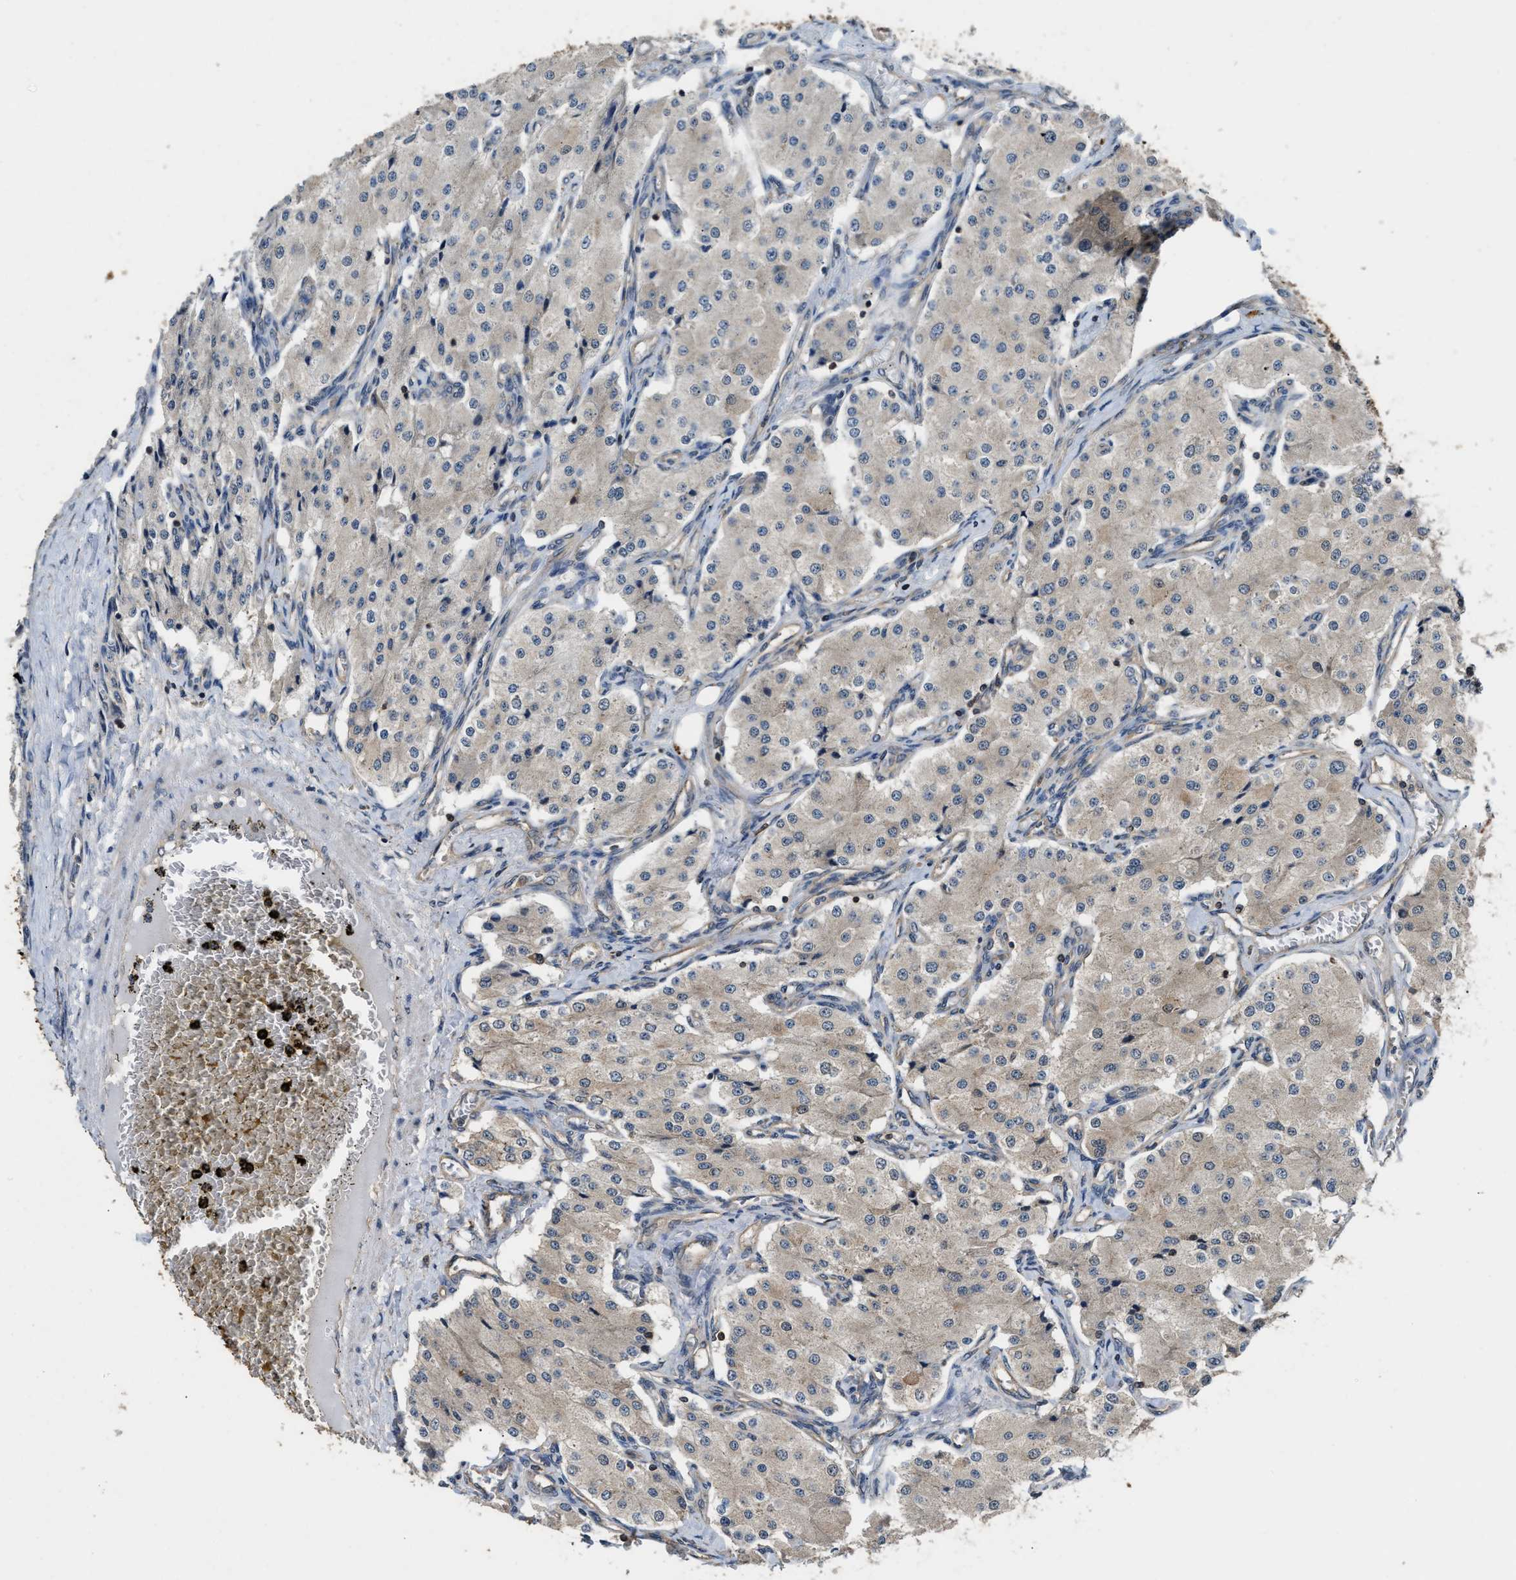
{"staining": {"intensity": "negative", "quantity": "none", "location": "none"}, "tissue": "carcinoid", "cell_type": "Tumor cells", "image_type": "cancer", "snomed": [{"axis": "morphology", "description": "Carcinoid, malignant, NOS"}, {"axis": "topography", "description": "Colon"}], "caption": "Immunohistochemistry (IHC) image of neoplastic tissue: carcinoid stained with DAB demonstrates no significant protein positivity in tumor cells.", "gene": "DNAJC2", "patient": {"sex": "female", "age": 52}}